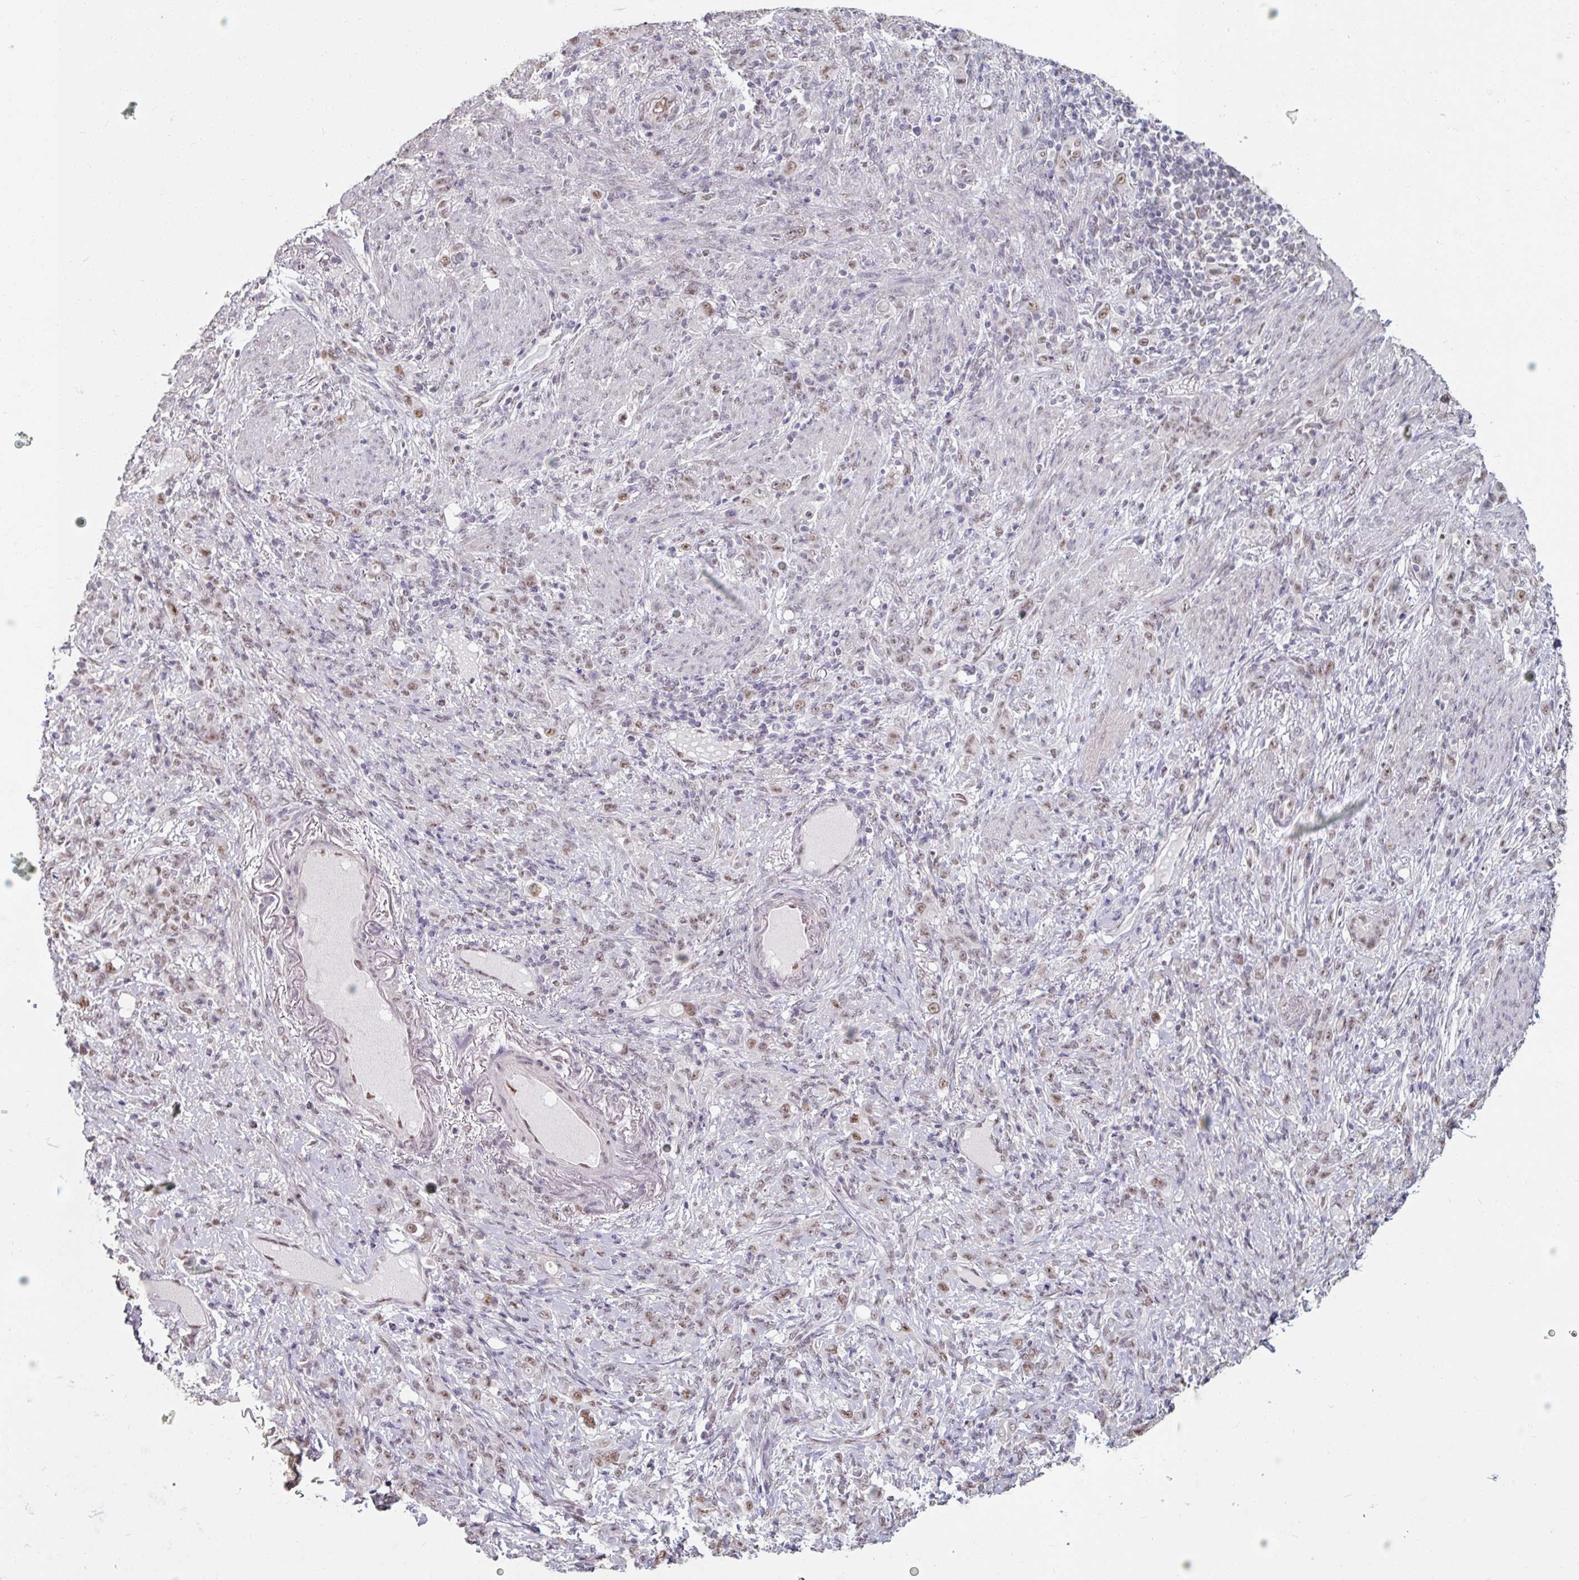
{"staining": {"intensity": "weak", "quantity": "<25%", "location": "nuclear"}, "tissue": "stomach cancer", "cell_type": "Tumor cells", "image_type": "cancer", "snomed": [{"axis": "morphology", "description": "Normal tissue, NOS"}, {"axis": "morphology", "description": "Adenocarcinoma, NOS"}, {"axis": "topography", "description": "Stomach"}], "caption": "Image shows no significant protein positivity in tumor cells of adenocarcinoma (stomach).", "gene": "ZFTRAF1", "patient": {"sex": "female", "age": 79}}